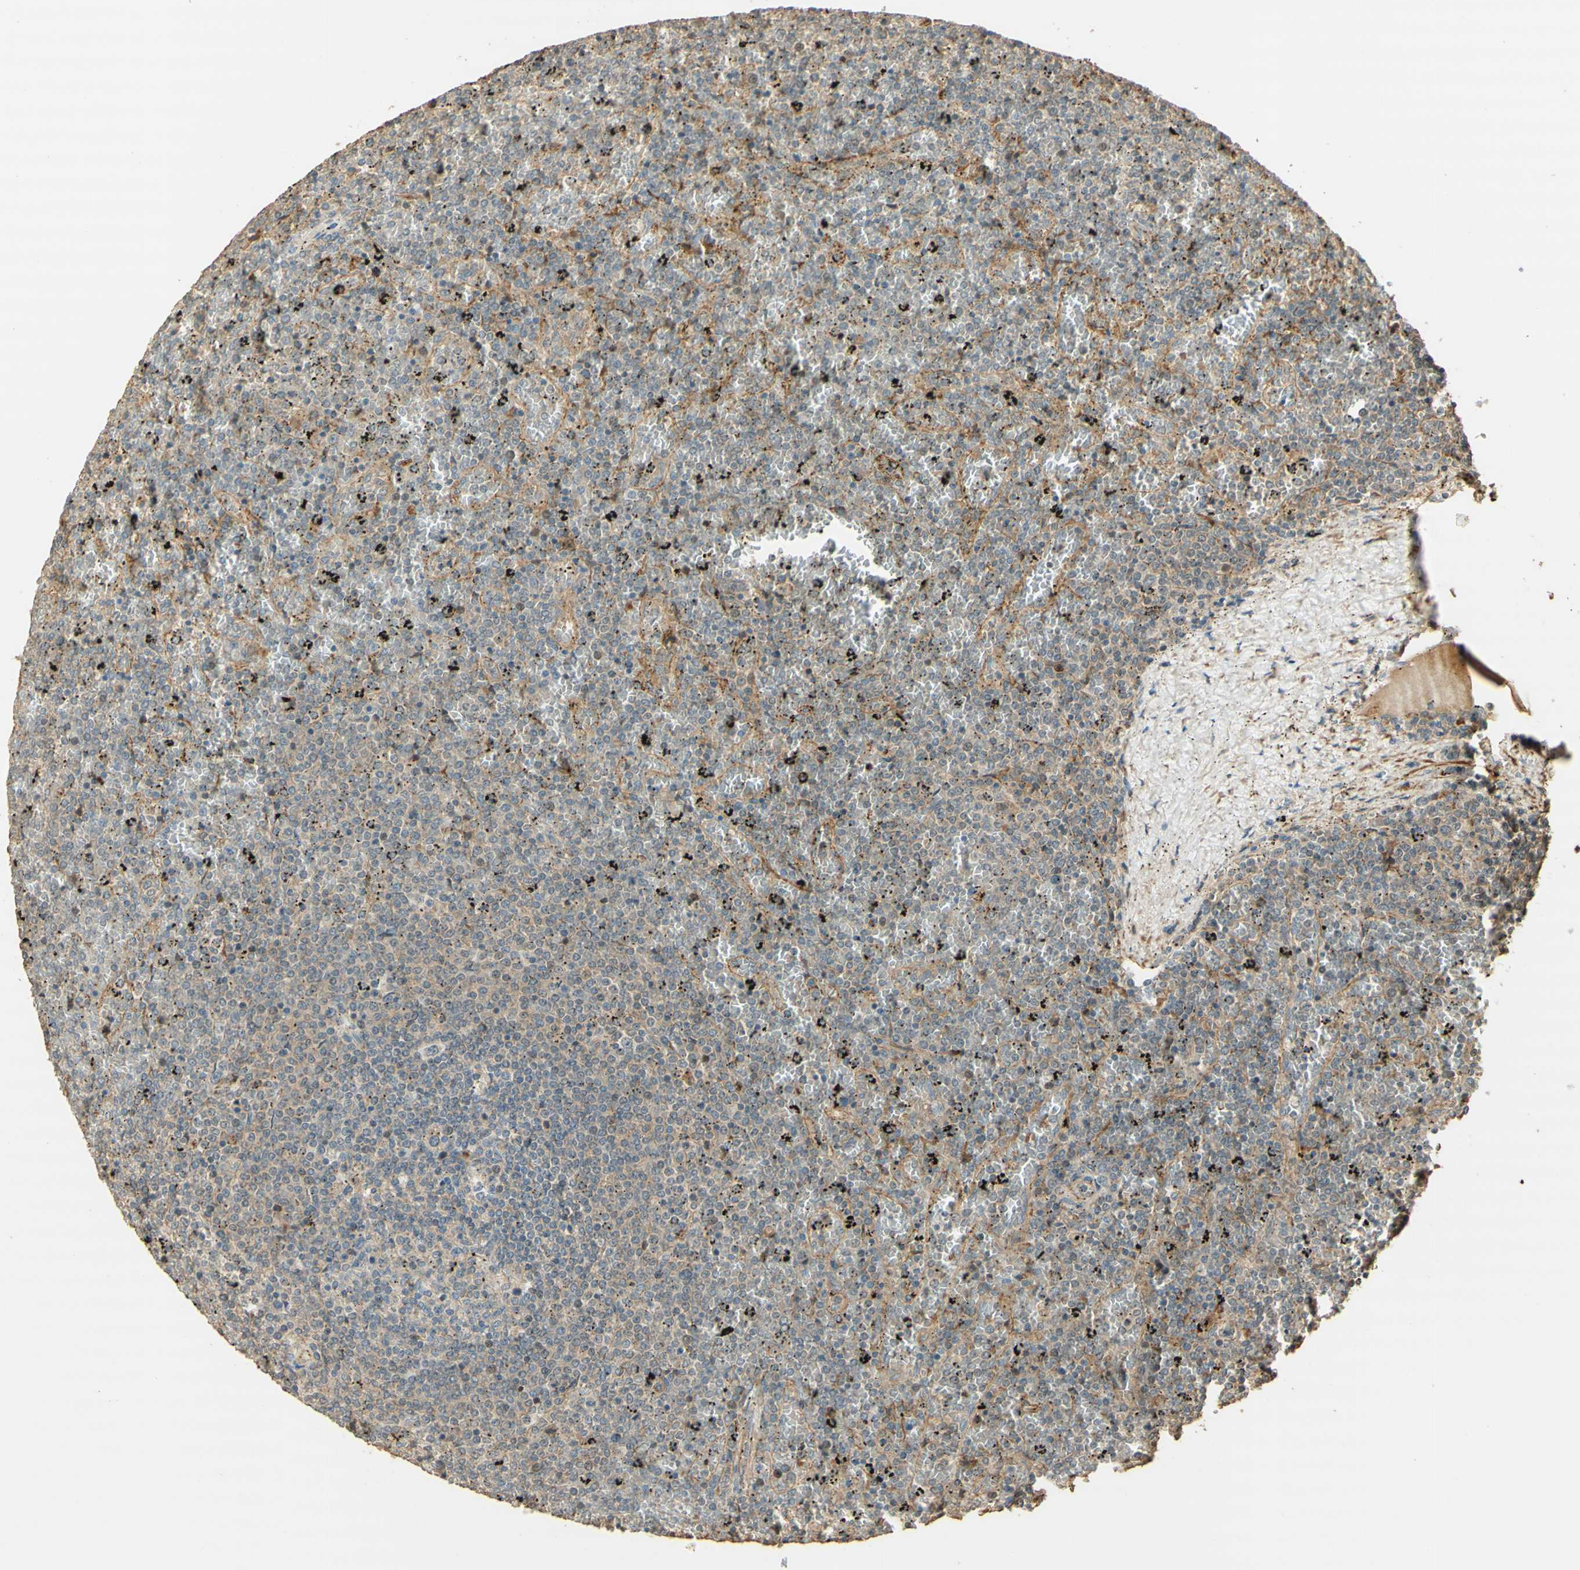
{"staining": {"intensity": "weak", "quantity": ">75%", "location": "cytoplasmic/membranous"}, "tissue": "lymphoma", "cell_type": "Tumor cells", "image_type": "cancer", "snomed": [{"axis": "morphology", "description": "Malignant lymphoma, non-Hodgkin's type, Low grade"}, {"axis": "topography", "description": "Spleen"}], "caption": "The histopathology image exhibits a brown stain indicating the presence of a protein in the cytoplasmic/membranous of tumor cells in low-grade malignant lymphoma, non-Hodgkin's type.", "gene": "AGER", "patient": {"sex": "female", "age": 77}}